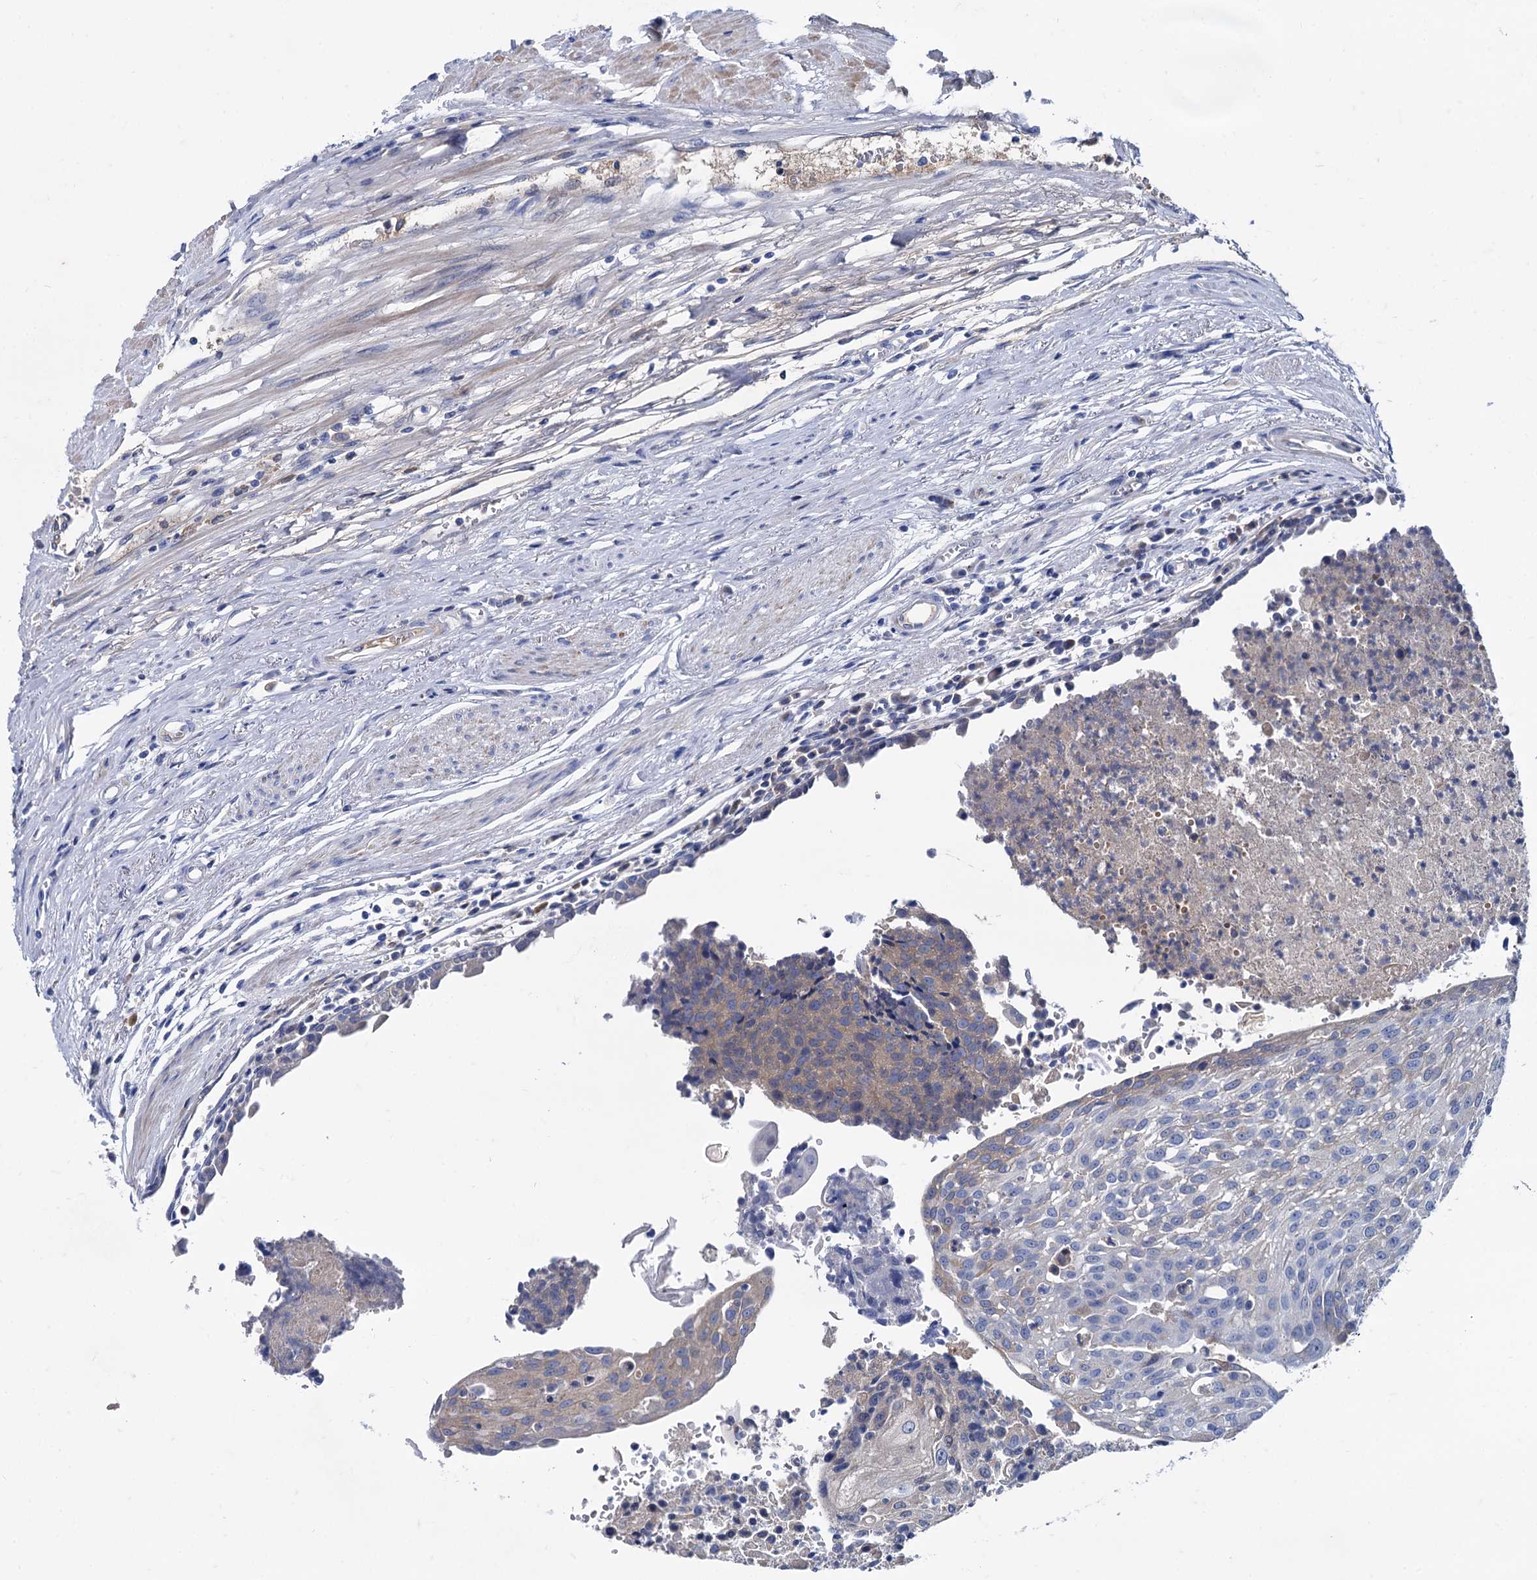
{"staining": {"intensity": "weak", "quantity": "<25%", "location": "cytoplasmic/membranous"}, "tissue": "urothelial cancer", "cell_type": "Tumor cells", "image_type": "cancer", "snomed": [{"axis": "morphology", "description": "Urothelial carcinoma, High grade"}, {"axis": "topography", "description": "Urinary bladder"}], "caption": "Urothelial carcinoma (high-grade) was stained to show a protein in brown. There is no significant expression in tumor cells.", "gene": "TMEM72", "patient": {"sex": "female", "age": 85}}